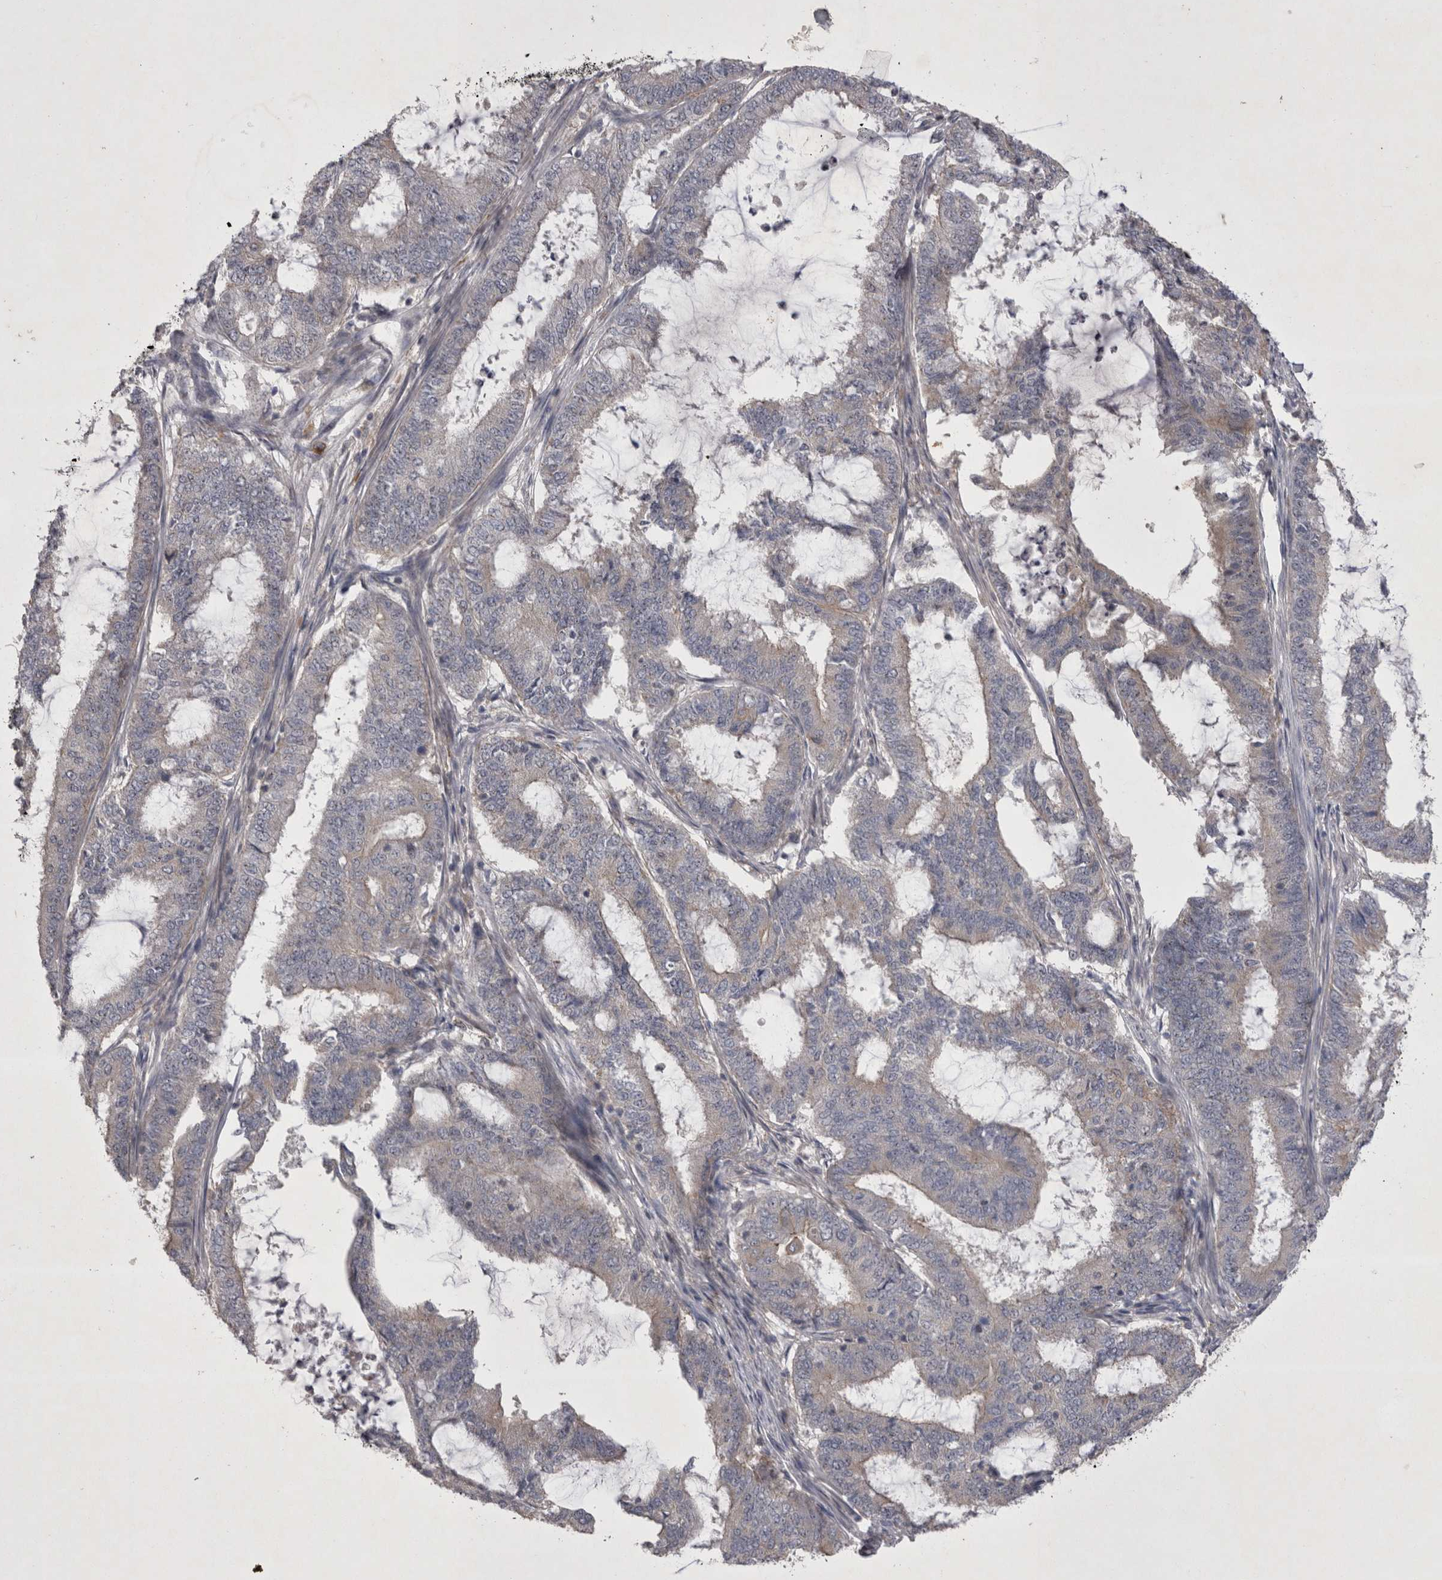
{"staining": {"intensity": "negative", "quantity": "none", "location": "none"}, "tissue": "endometrial cancer", "cell_type": "Tumor cells", "image_type": "cancer", "snomed": [{"axis": "morphology", "description": "Adenocarcinoma, NOS"}, {"axis": "topography", "description": "Endometrium"}], "caption": "A high-resolution micrograph shows immunohistochemistry (IHC) staining of endometrial adenocarcinoma, which reveals no significant expression in tumor cells.", "gene": "CTBS", "patient": {"sex": "female", "age": 51}}